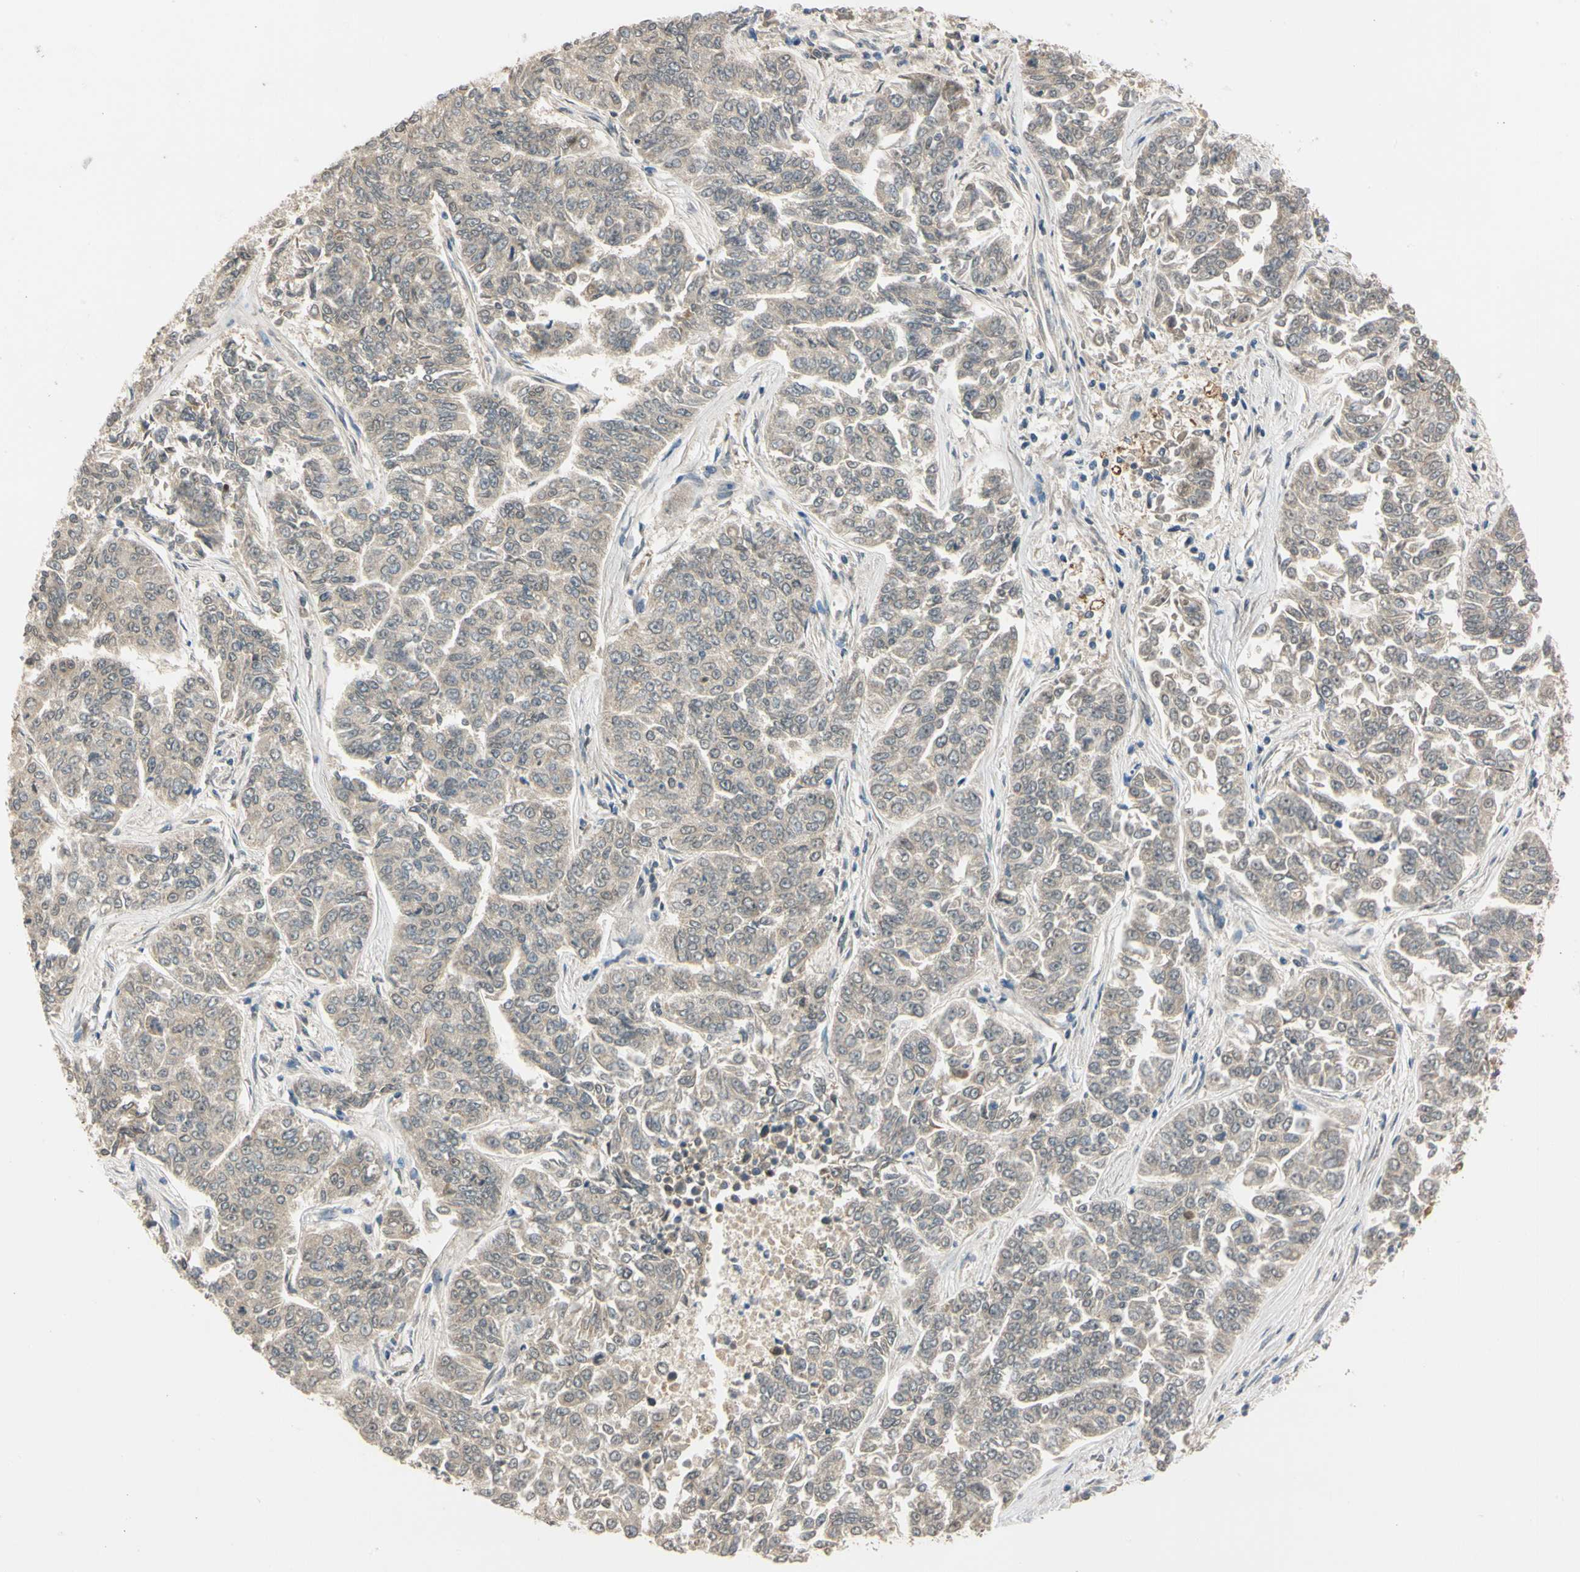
{"staining": {"intensity": "weak", "quantity": ">75%", "location": "cytoplasmic/membranous"}, "tissue": "lung cancer", "cell_type": "Tumor cells", "image_type": "cancer", "snomed": [{"axis": "morphology", "description": "Adenocarcinoma, NOS"}, {"axis": "topography", "description": "Lung"}], "caption": "Tumor cells exhibit low levels of weak cytoplasmic/membranous staining in approximately >75% of cells in human lung cancer (adenocarcinoma). Nuclei are stained in blue.", "gene": "RIOX2", "patient": {"sex": "male", "age": 84}}